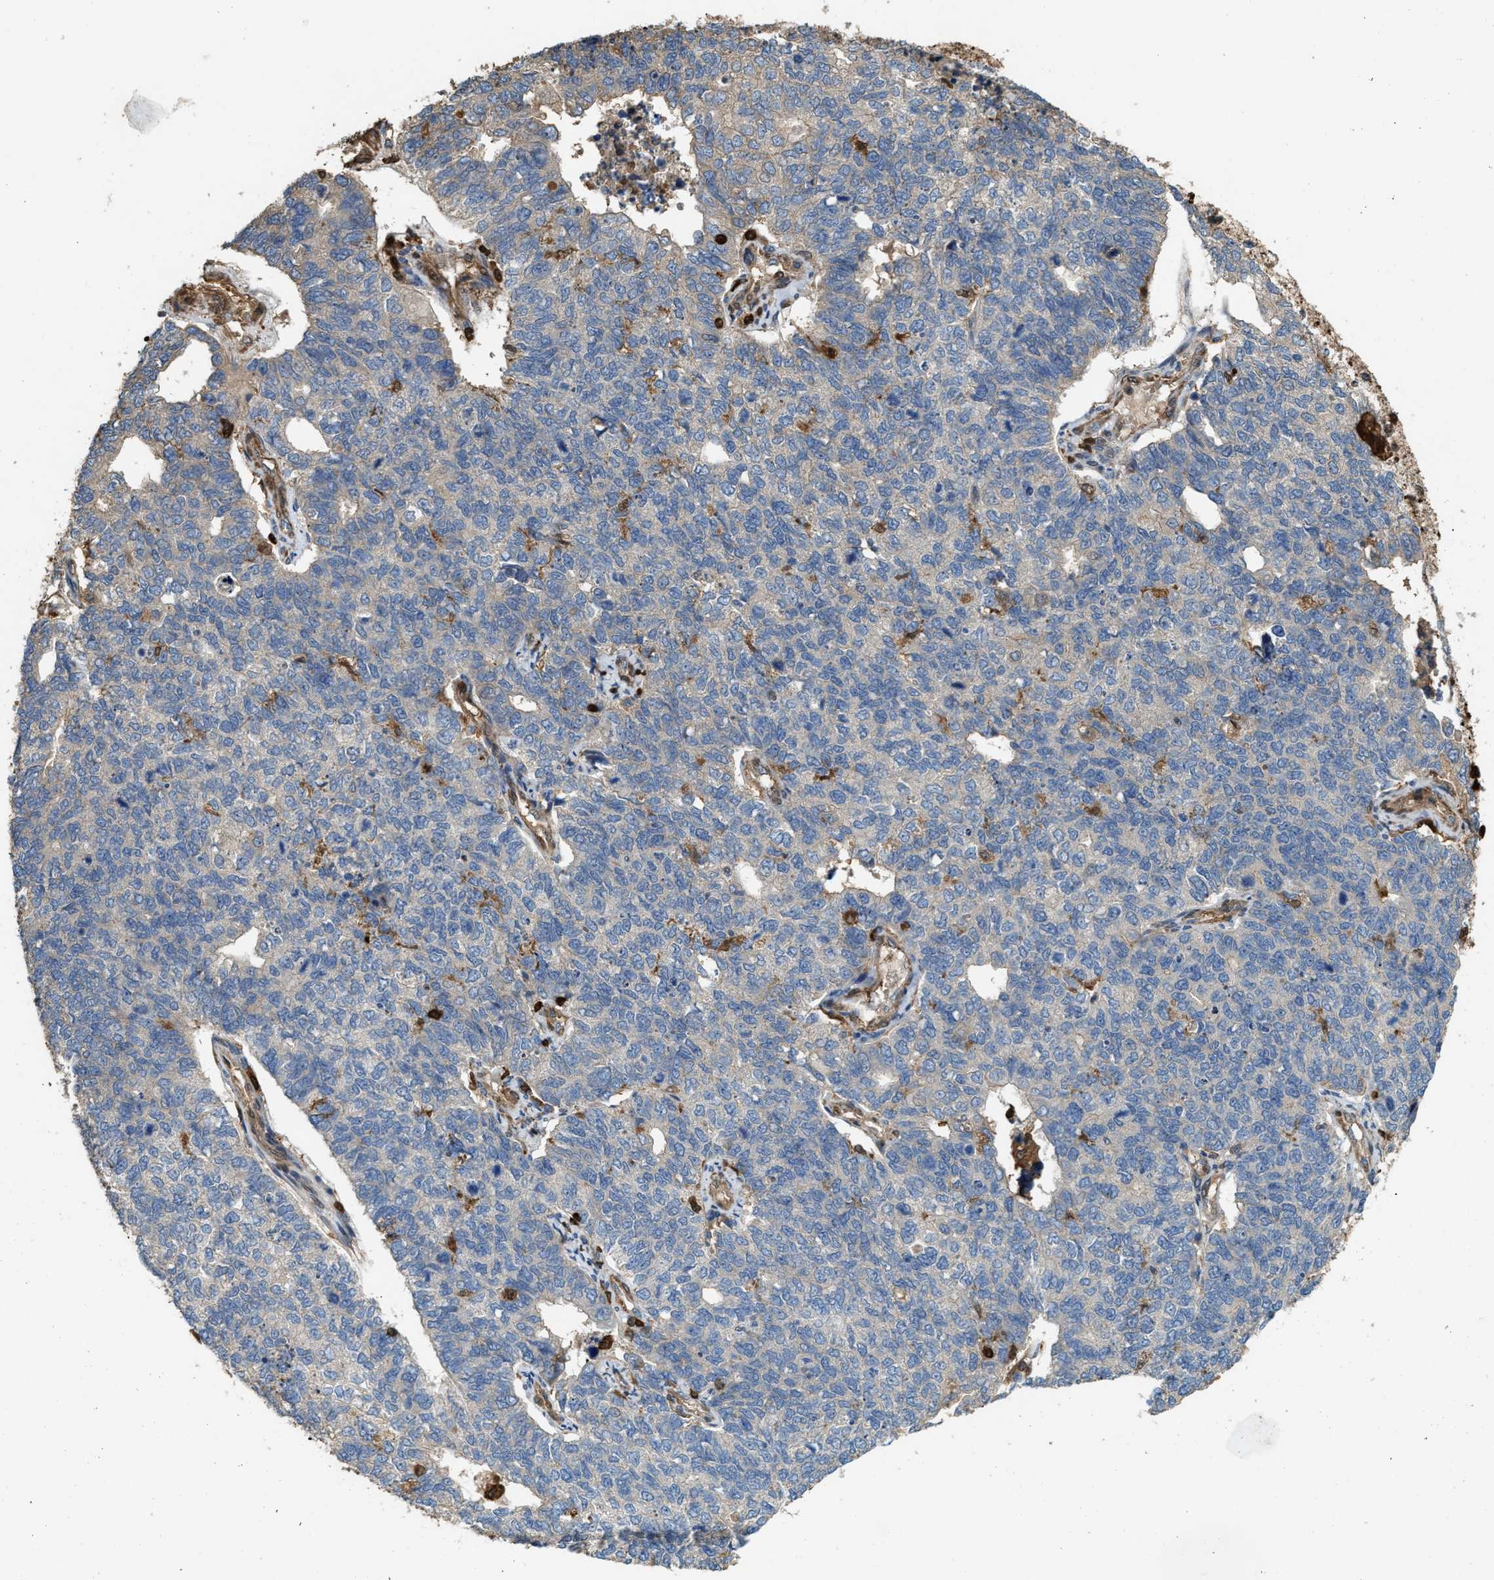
{"staining": {"intensity": "negative", "quantity": "none", "location": "none"}, "tissue": "cervical cancer", "cell_type": "Tumor cells", "image_type": "cancer", "snomed": [{"axis": "morphology", "description": "Squamous cell carcinoma, NOS"}, {"axis": "topography", "description": "Cervix"}], "caption": "Immunohistochemistry photomicrograph of cervical cancer stained for a protein (brown), which displays no staining in tumor cells.", "gene": "SERPINB5", "patient": {"sex": "female", "age": 63}}